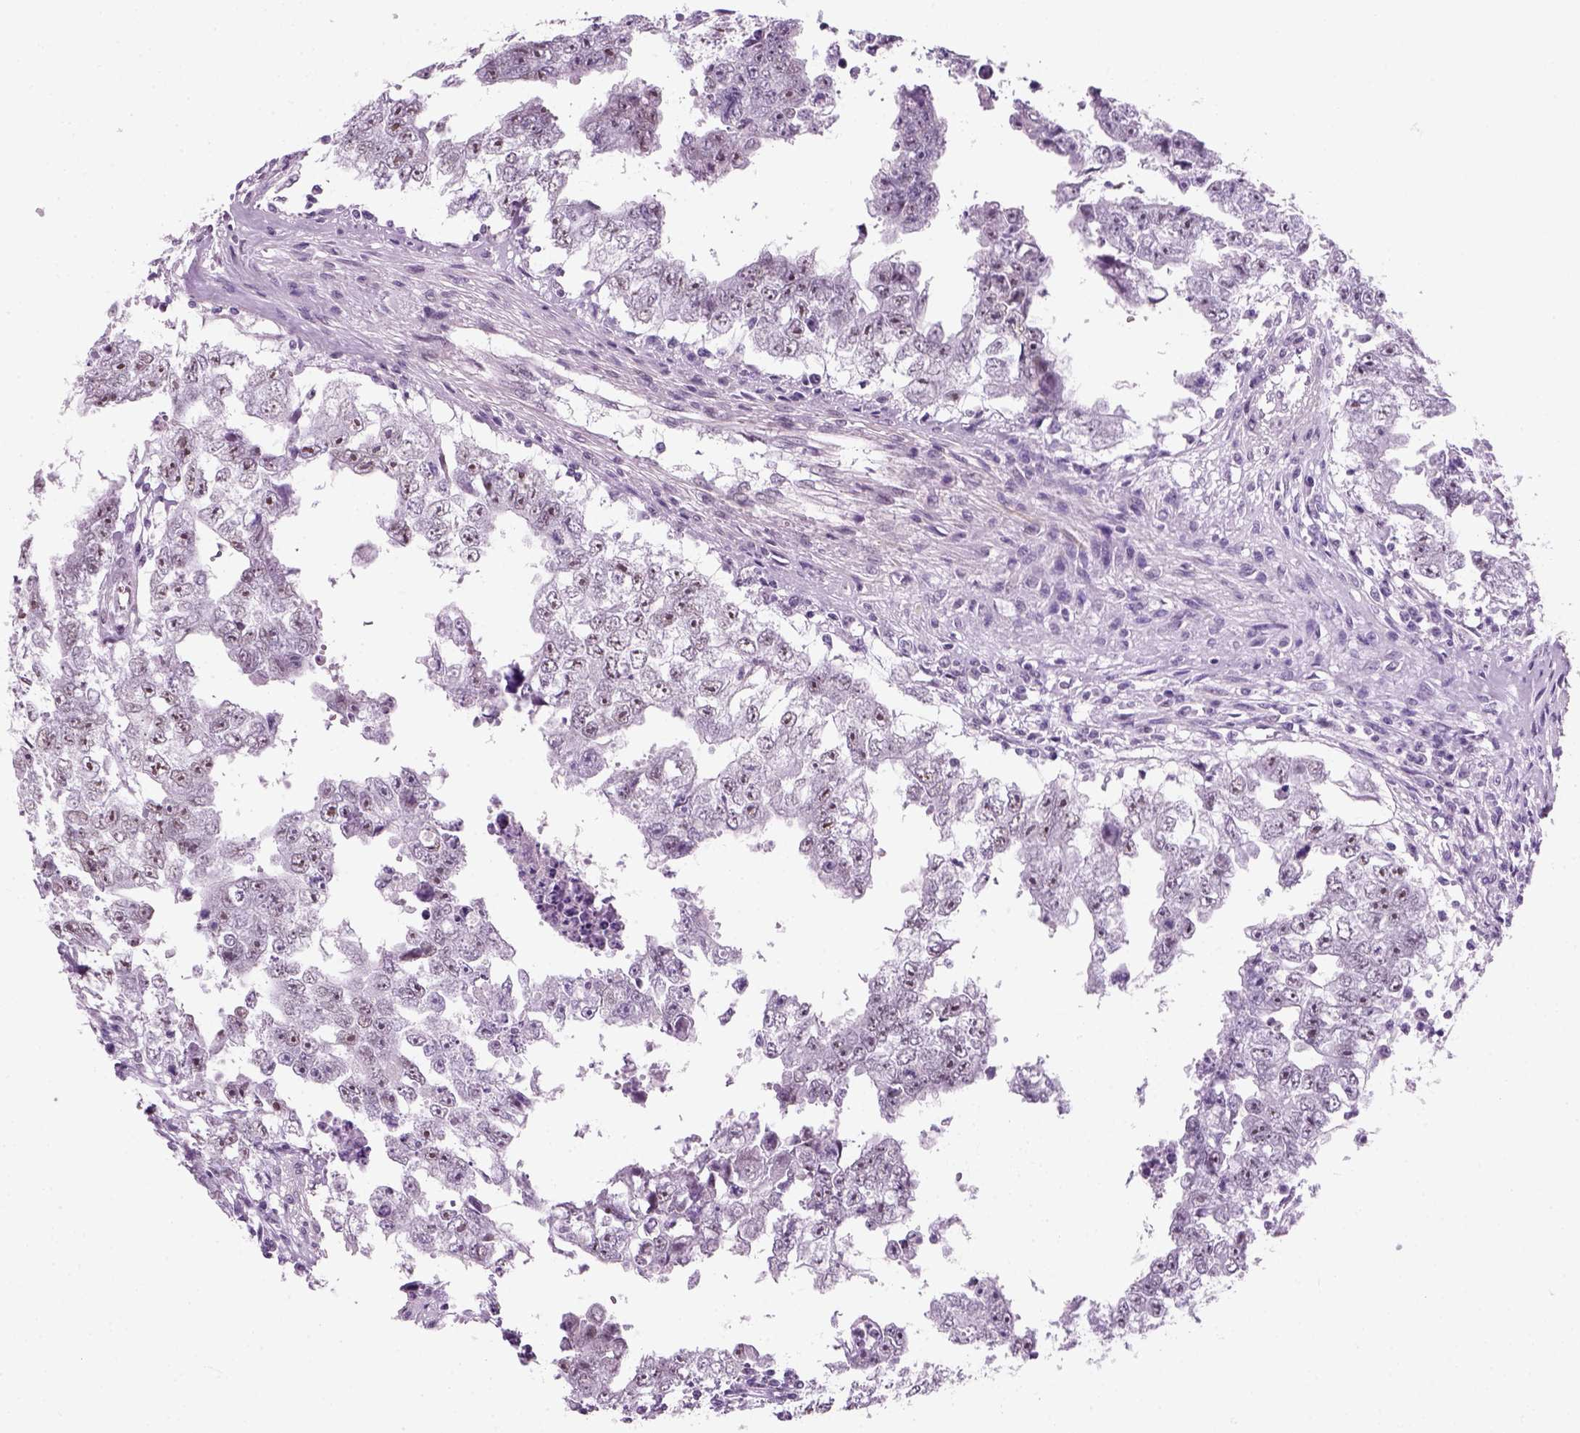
{"staining": {"intensity": "moderate", "quantity": ">75%", "location": "nuclear"}, "tissue": "testis cancer", "cell_type": "Tumor cells", "image_type": "cancer", "snomed": [{"axis": "morphology", "description": "Carcinoma, Embryonal, NOS"}, {"axis": "topography", "description": "Testis"}], "caption": "Brown immunohistochemical staining in human embryonal carcinoma (testis) reveals moderate nuclear expression in approximately >75% of tumor cells.", "gene": "ZNF865", "patient": {"sex": "male", "age": 36}}